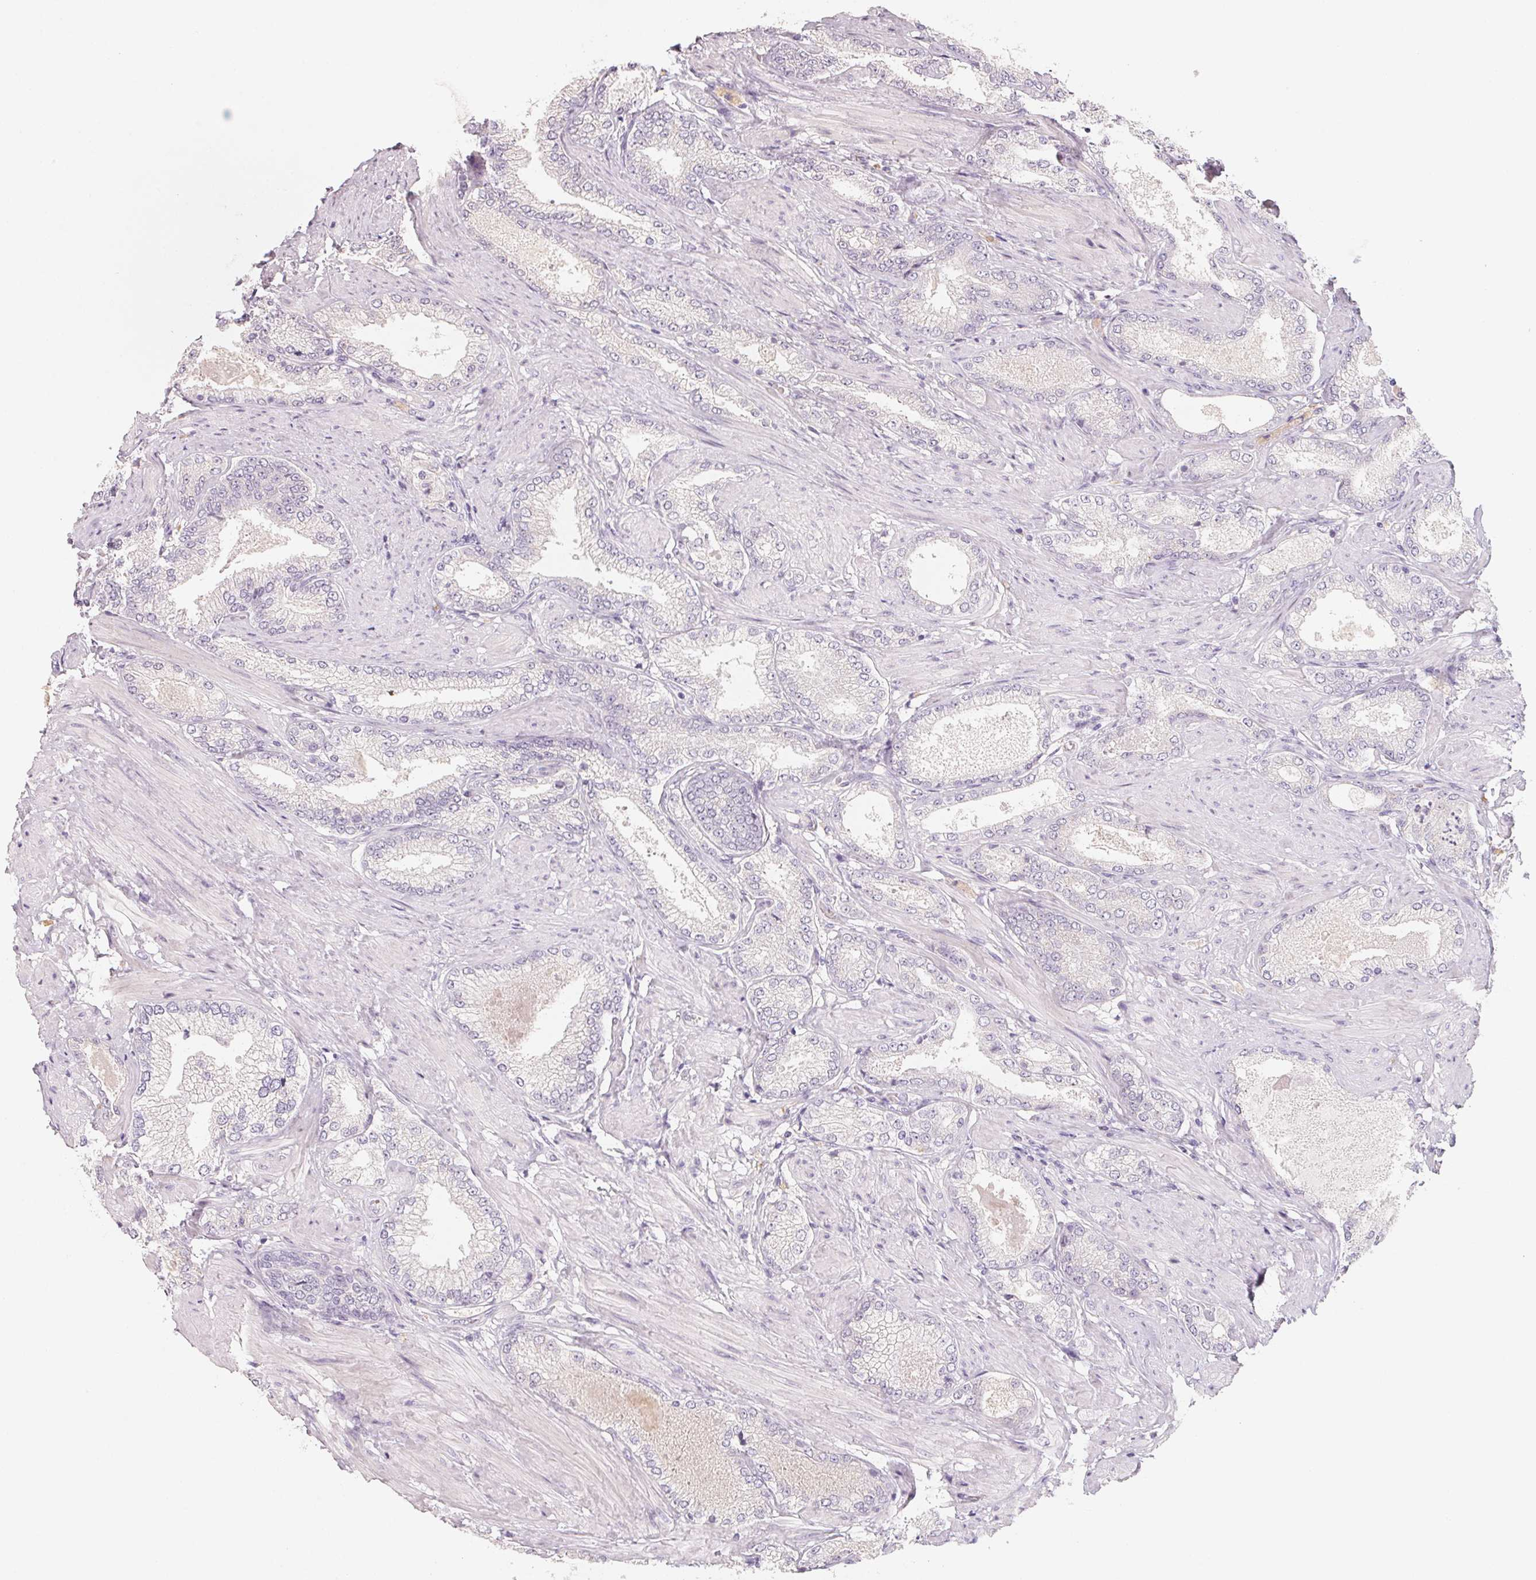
{"staining": {"intensity": "negative", "quantity": "none", "location": "none"}, "tissue": "prostate cancer", "cell_type": "Tumor cells", "image_type": "cancer", "snomed": [{"axis": "morphology", "description": "Adenocarcinoma, High grade"}, {"axis": "topography", "description": "Prostate and seminal vesicle, NOS"}], "caption": "Tumor cells show no significant protein expression in prostate cancer (adenocarcinoma (high-grade)). (DAB (3,3'-diaminobenzidine) immunohistochemistry visualized using brightfield microscopy, high magnification).", "gene": "TREH", "patient": {"sex": "male", "age": 61}}